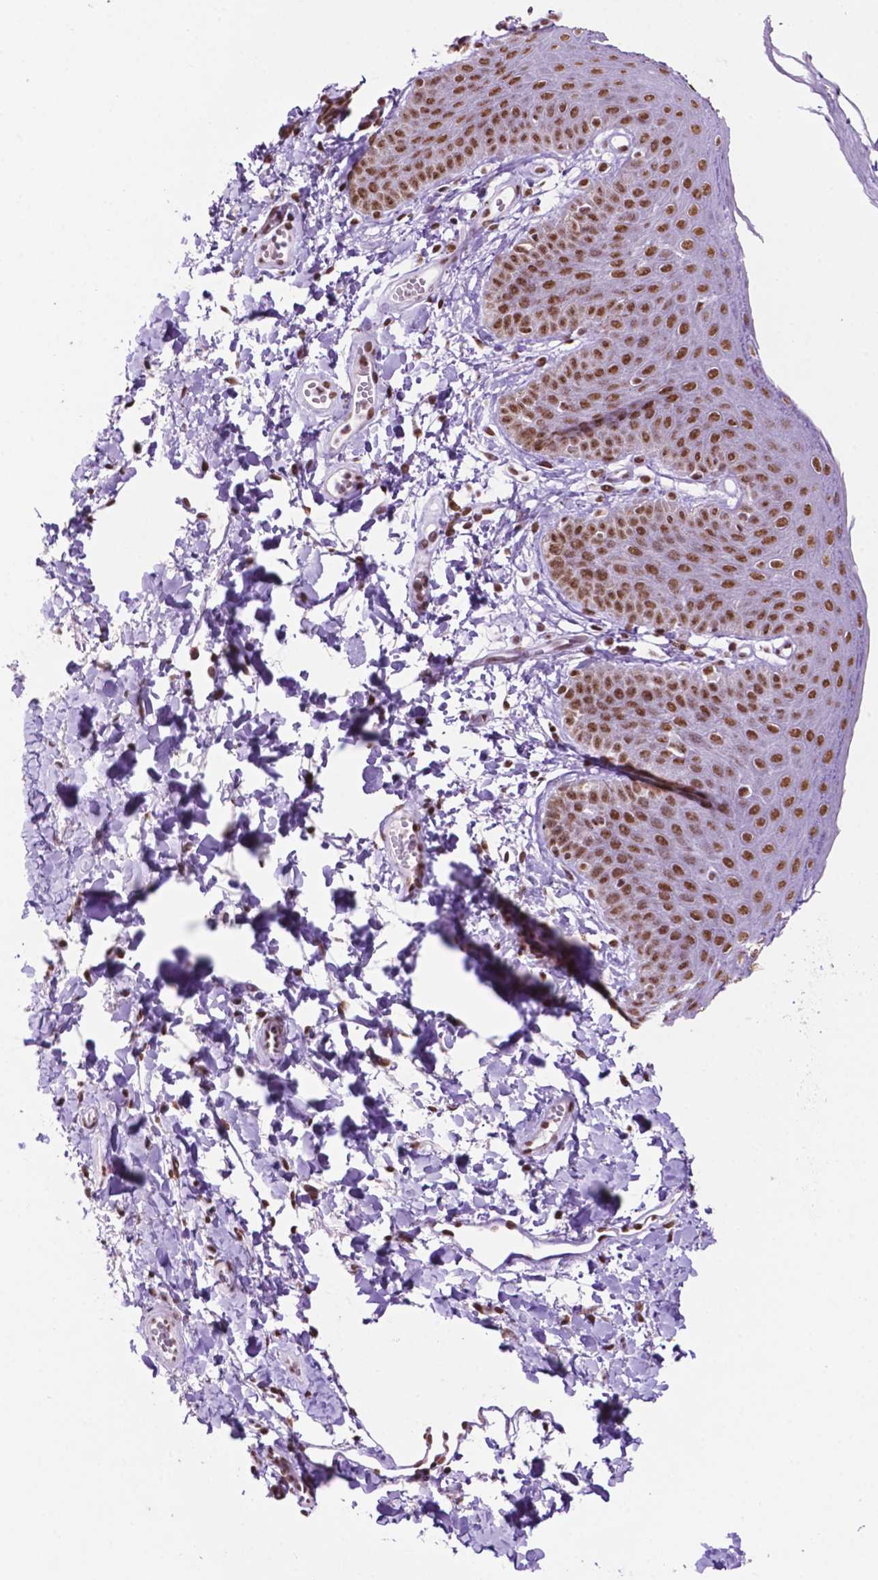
{"staining": {"intensity": "strong", "quantity": ">75%", "location": "nuclear"}, "tissue": "skin", "cell_type": "Epidermal cells", "image_type": "normal", "snomed": [{"axis": "morphology", "description": "Normal tissue, NOS"}, {"axis": "topography", "description": "Anal"}], "caption": "Protein analysis of normal skin displays strong nuclear positivity in about >75% of epidermal cells. Nuclei are stained in blue.", "gene": "CCAR2", "patient": {"sex": "male", "age": 53}}